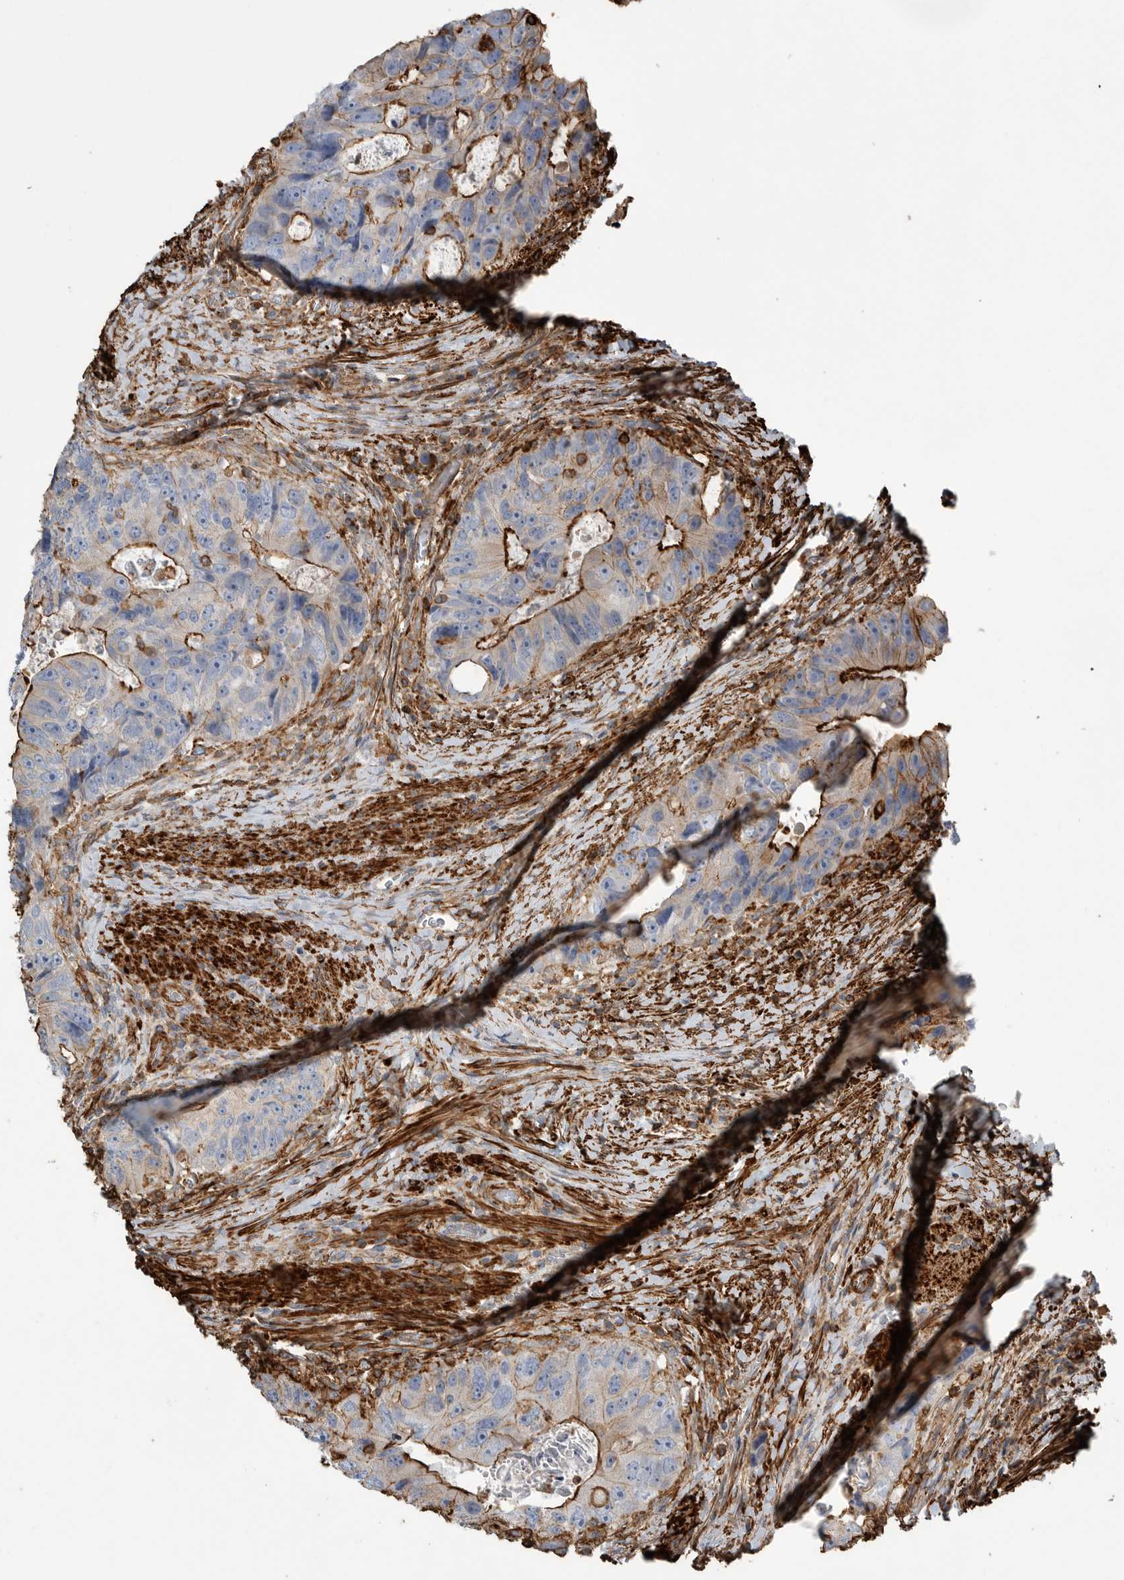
{"staining": {"intensity": "strong", "quantity": "25%-75%", "location": "cytoplasmic/membranous"}, "tissue": "colorectal cancer", "cell_type": "Tumor cells", "image_type": "cancer", "snomed": [{"axis": "morphology", "description": "Adenocarcinoma, NOS"}, {"axis": "topography", "description": "Rectum"}], "caption": "Immunohistochemical staining of human colorectal cancer (adenocarcinoma) reveals high levels of strong cytoplasmic/membranous protein positivity in approximately 25%-75% of tumor cells. The staining was performed using DAB to visualize the protein expression in brown, while the nuclei were stained in blue with hematoxylin (Magnification: 20x).", "gene": "GPER1", "patient": {"sex": "male", "age": 59}}